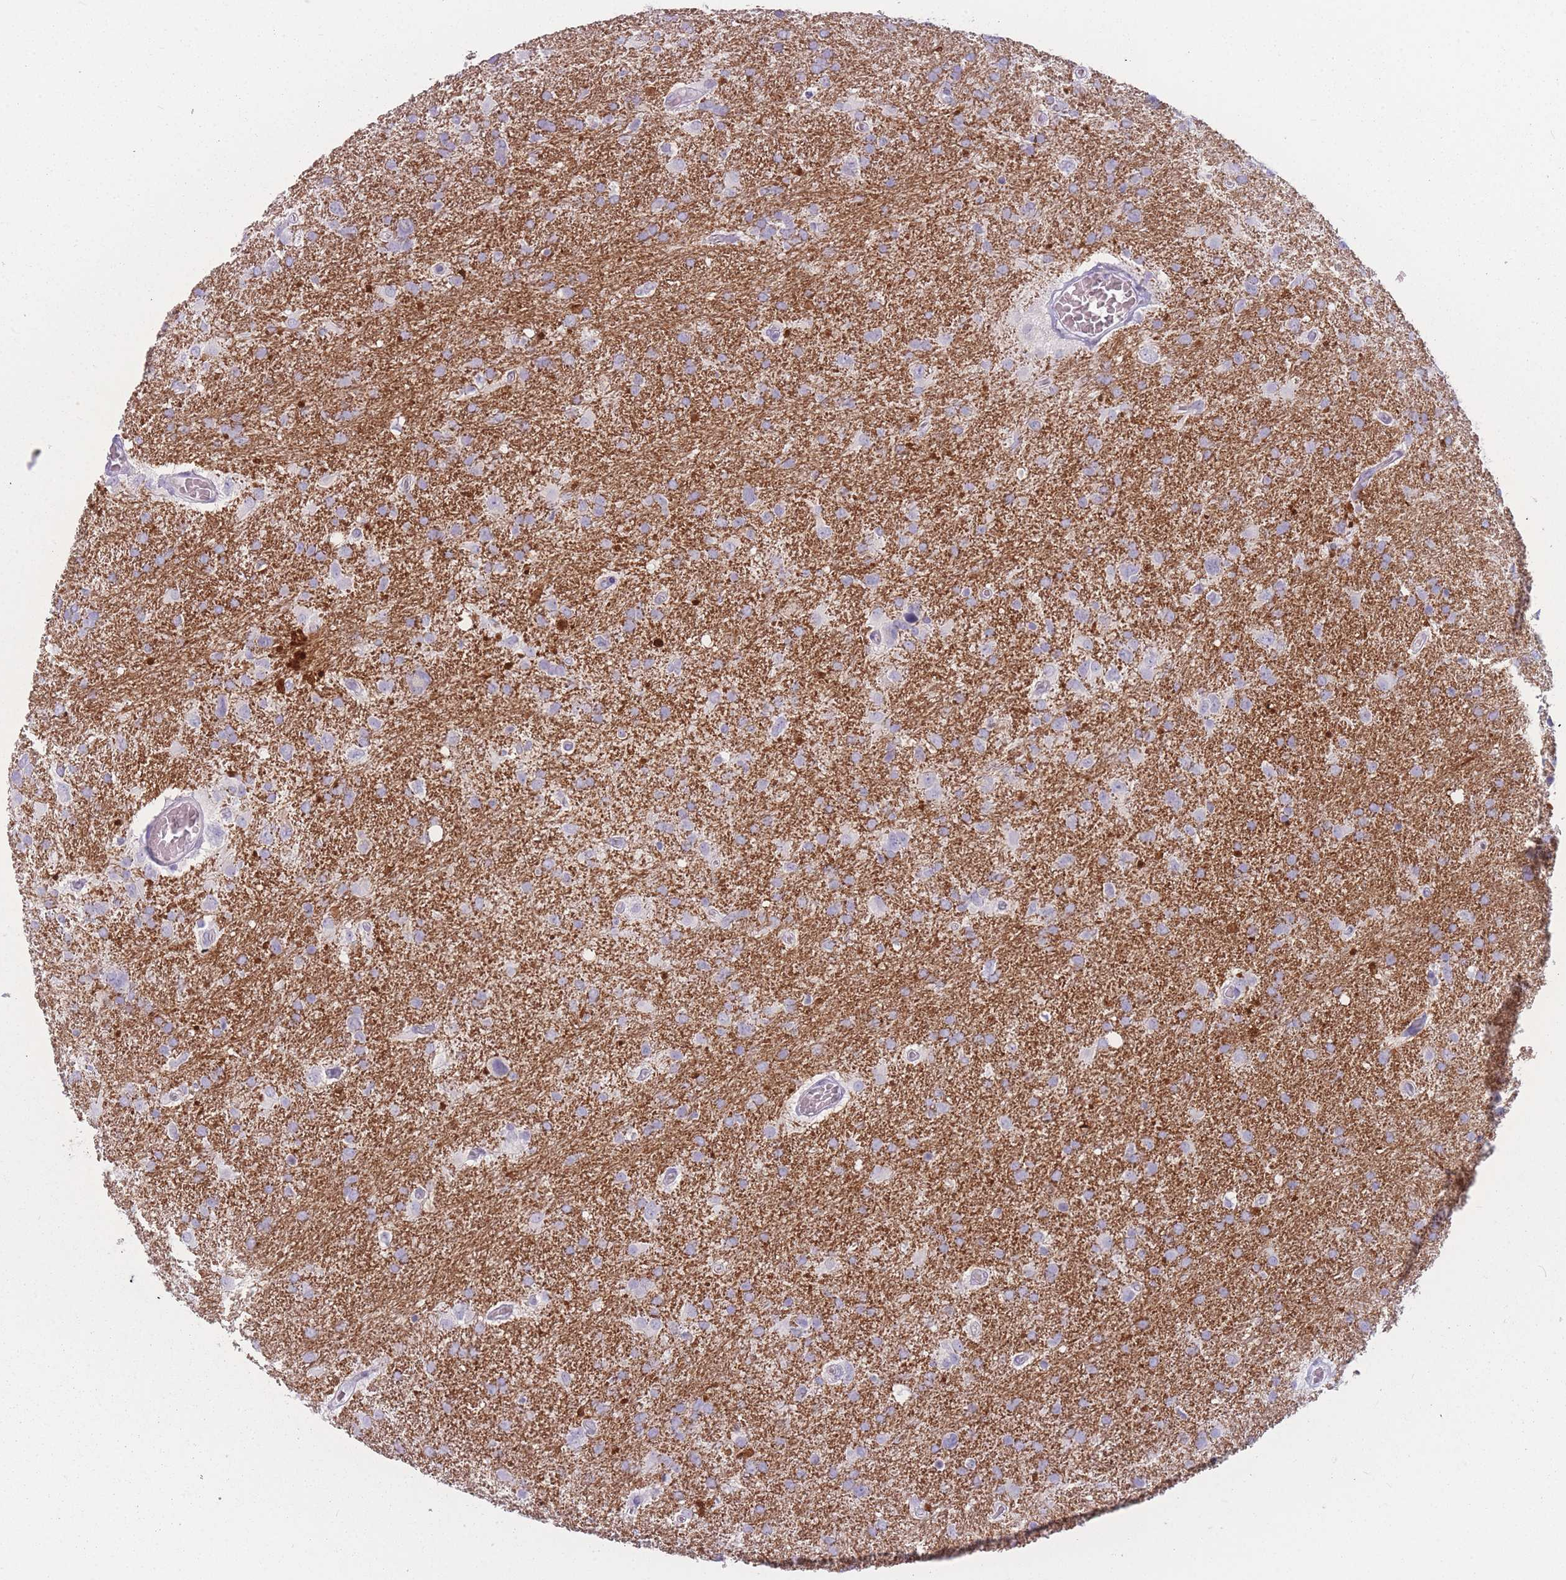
{"staining": {"intensity": "negative", "quantity": "none", "location": "none"}, "tissue": "glioma", "cell_type": "Tumor cells", "image_type": "cancer", "snomed": [{"axis": "morphology", "description": "Glioma, malignant, High grade"}, {"axis": "topography", "description": "Brain"}], "caption": "The micrograph shows no significant positivity in tumor cells of glioma.", "gene": "PPFIA3", "patient": {"sex": "male", "age": 61}}